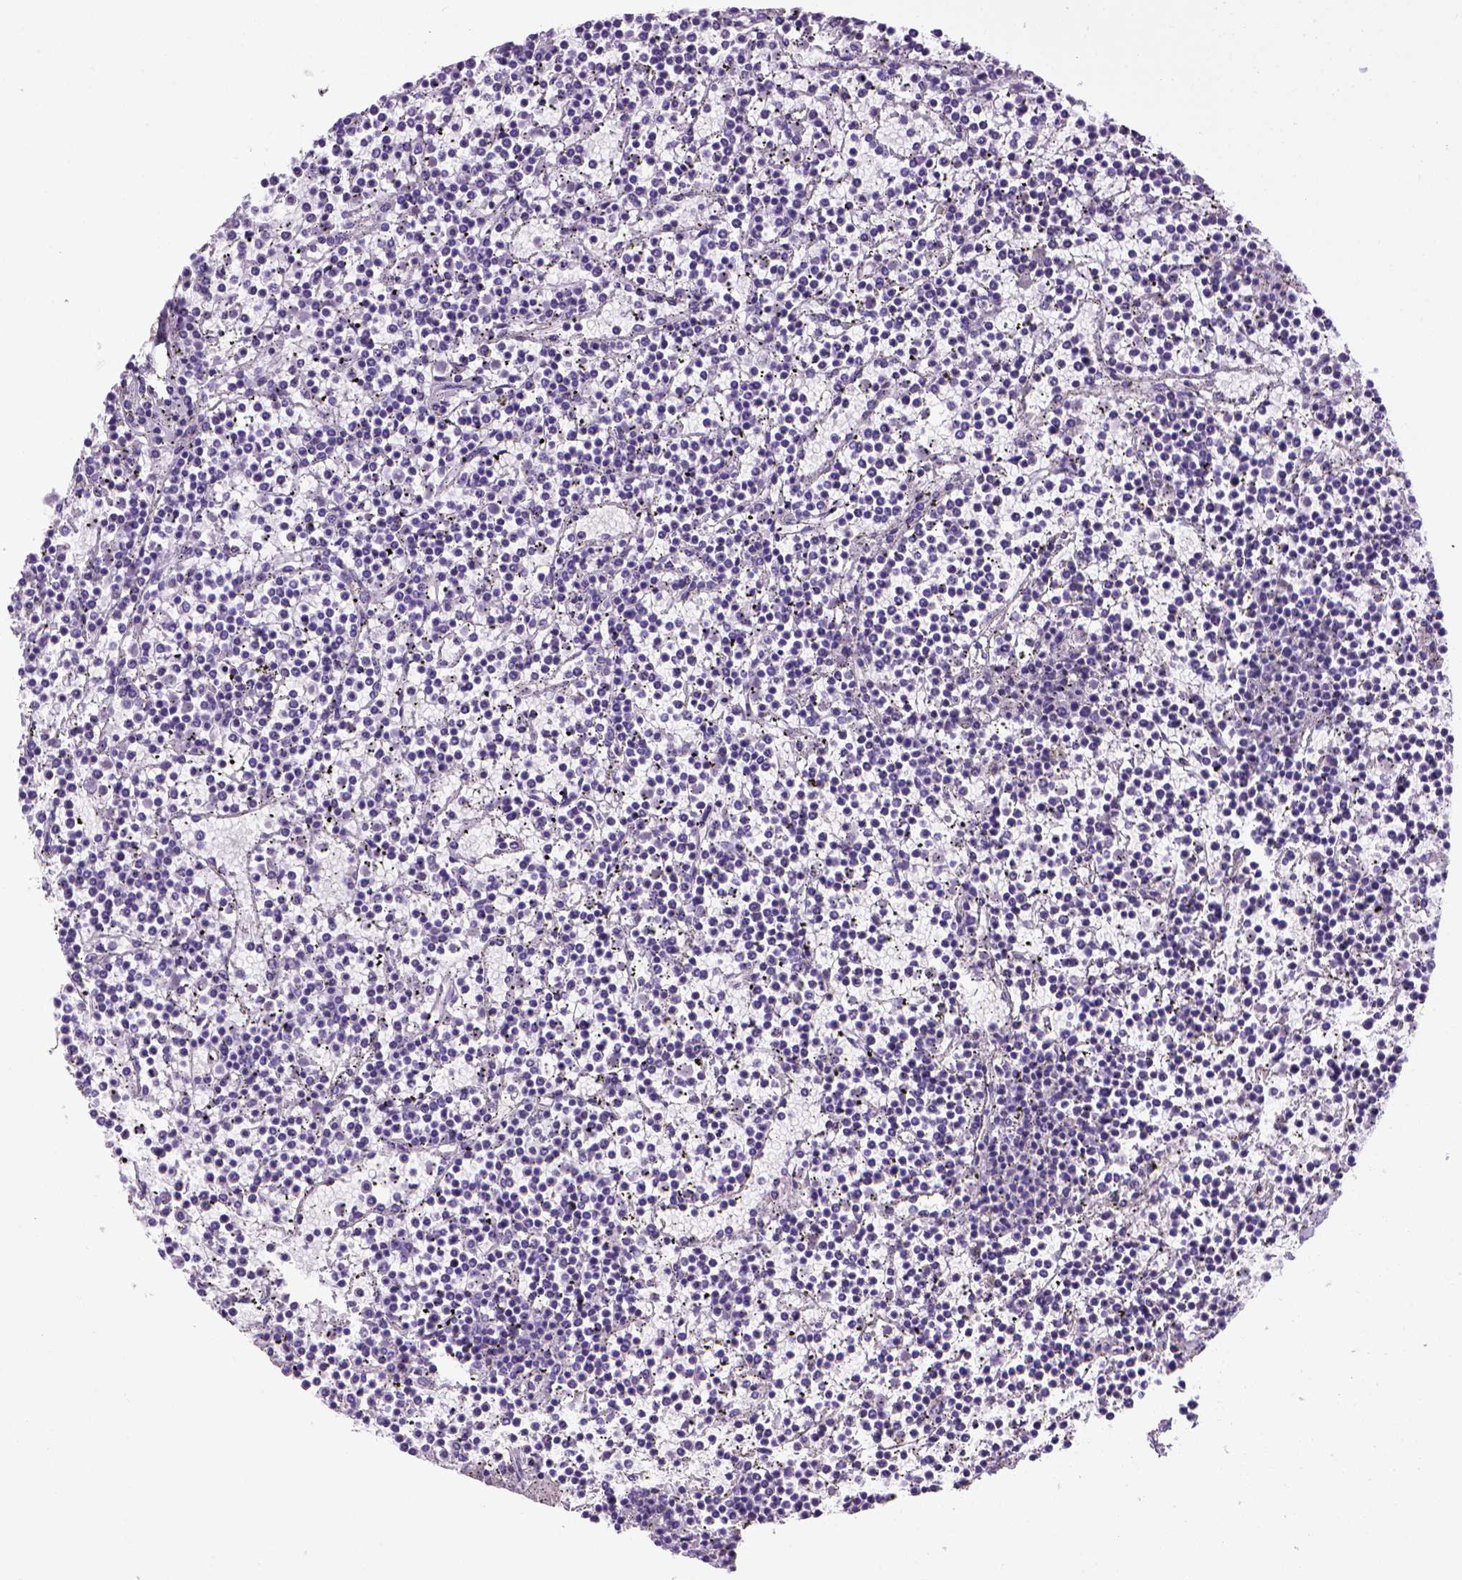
{"staining": {"intensity": "negative", "quantity": "none", "location": "none"}, "tissue": "lymphoma", "cell_type": "Tumor cells", "image_type": "cancer", "snomed": [{"axis": "morphology", "description": "Malignant lymphoma, non-Hodgkin's type, Low grade"}, {"axis": "topography", "description": "Spleen"}], "caption": "DAB (3,3'-diaminobenzidine) immunohistochemical staining of human lymphoma exhibits no significant expression in tumor cells.", "gene": "ARHGEF33", "patient": {"sex": "female", "age": 19}}